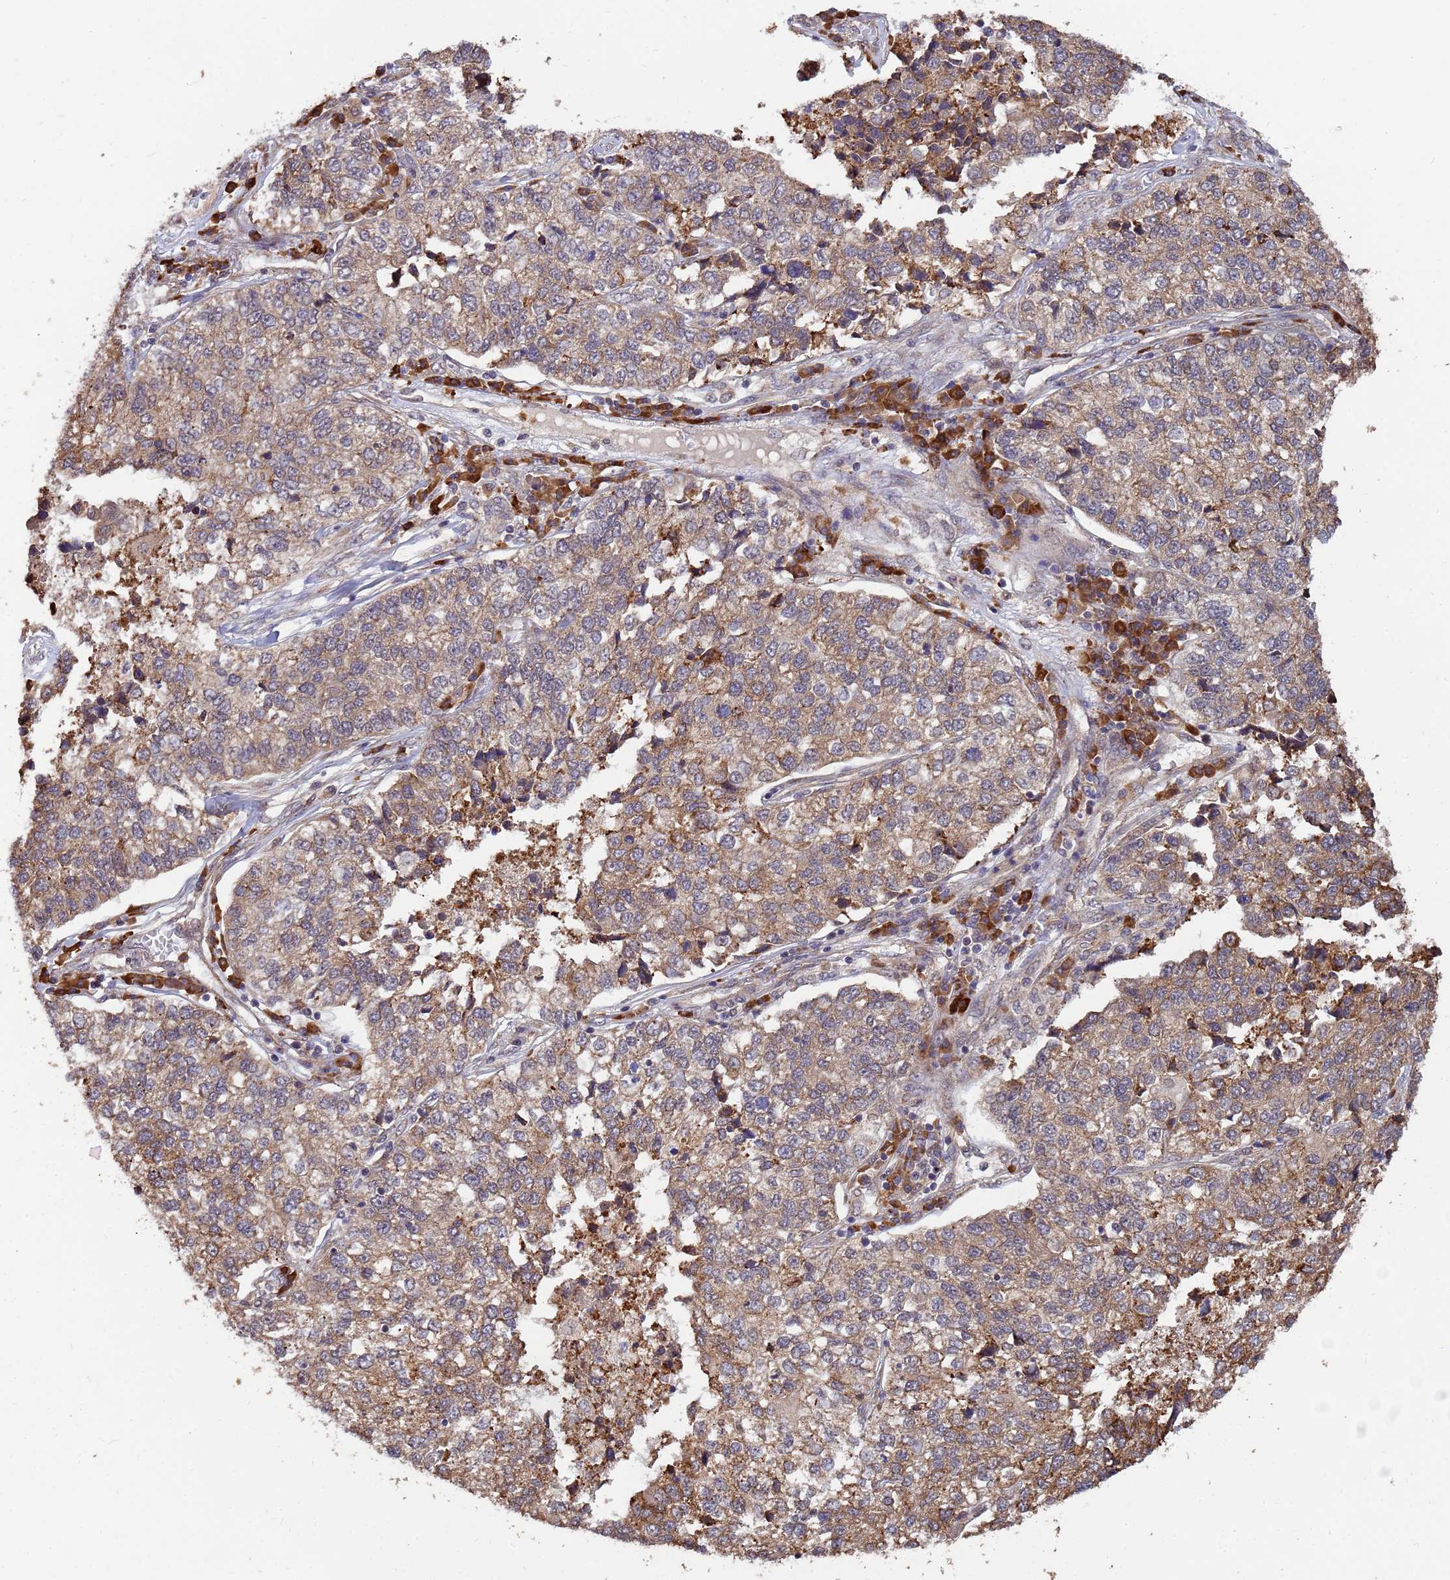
{"staining": {"intensity": "weak", "quantity": ">75%", "location": "cytoplasmic/membranous"}, "tissue": "lung cancer", "cell_type": "Tumor cells", "image_type": "cancer", "snomed": [{"axis": "morphology", "description": "Adenocarcinoma, NOS"}, {"axis": "topography", "description": "Lung"}], "caption": "Adenocarcinoma (lung) stained with a protein marker demonstrates weak staining in tumor cells.", "gene": "ZNF619", "patient": {"sex": "male", "age": 49}}